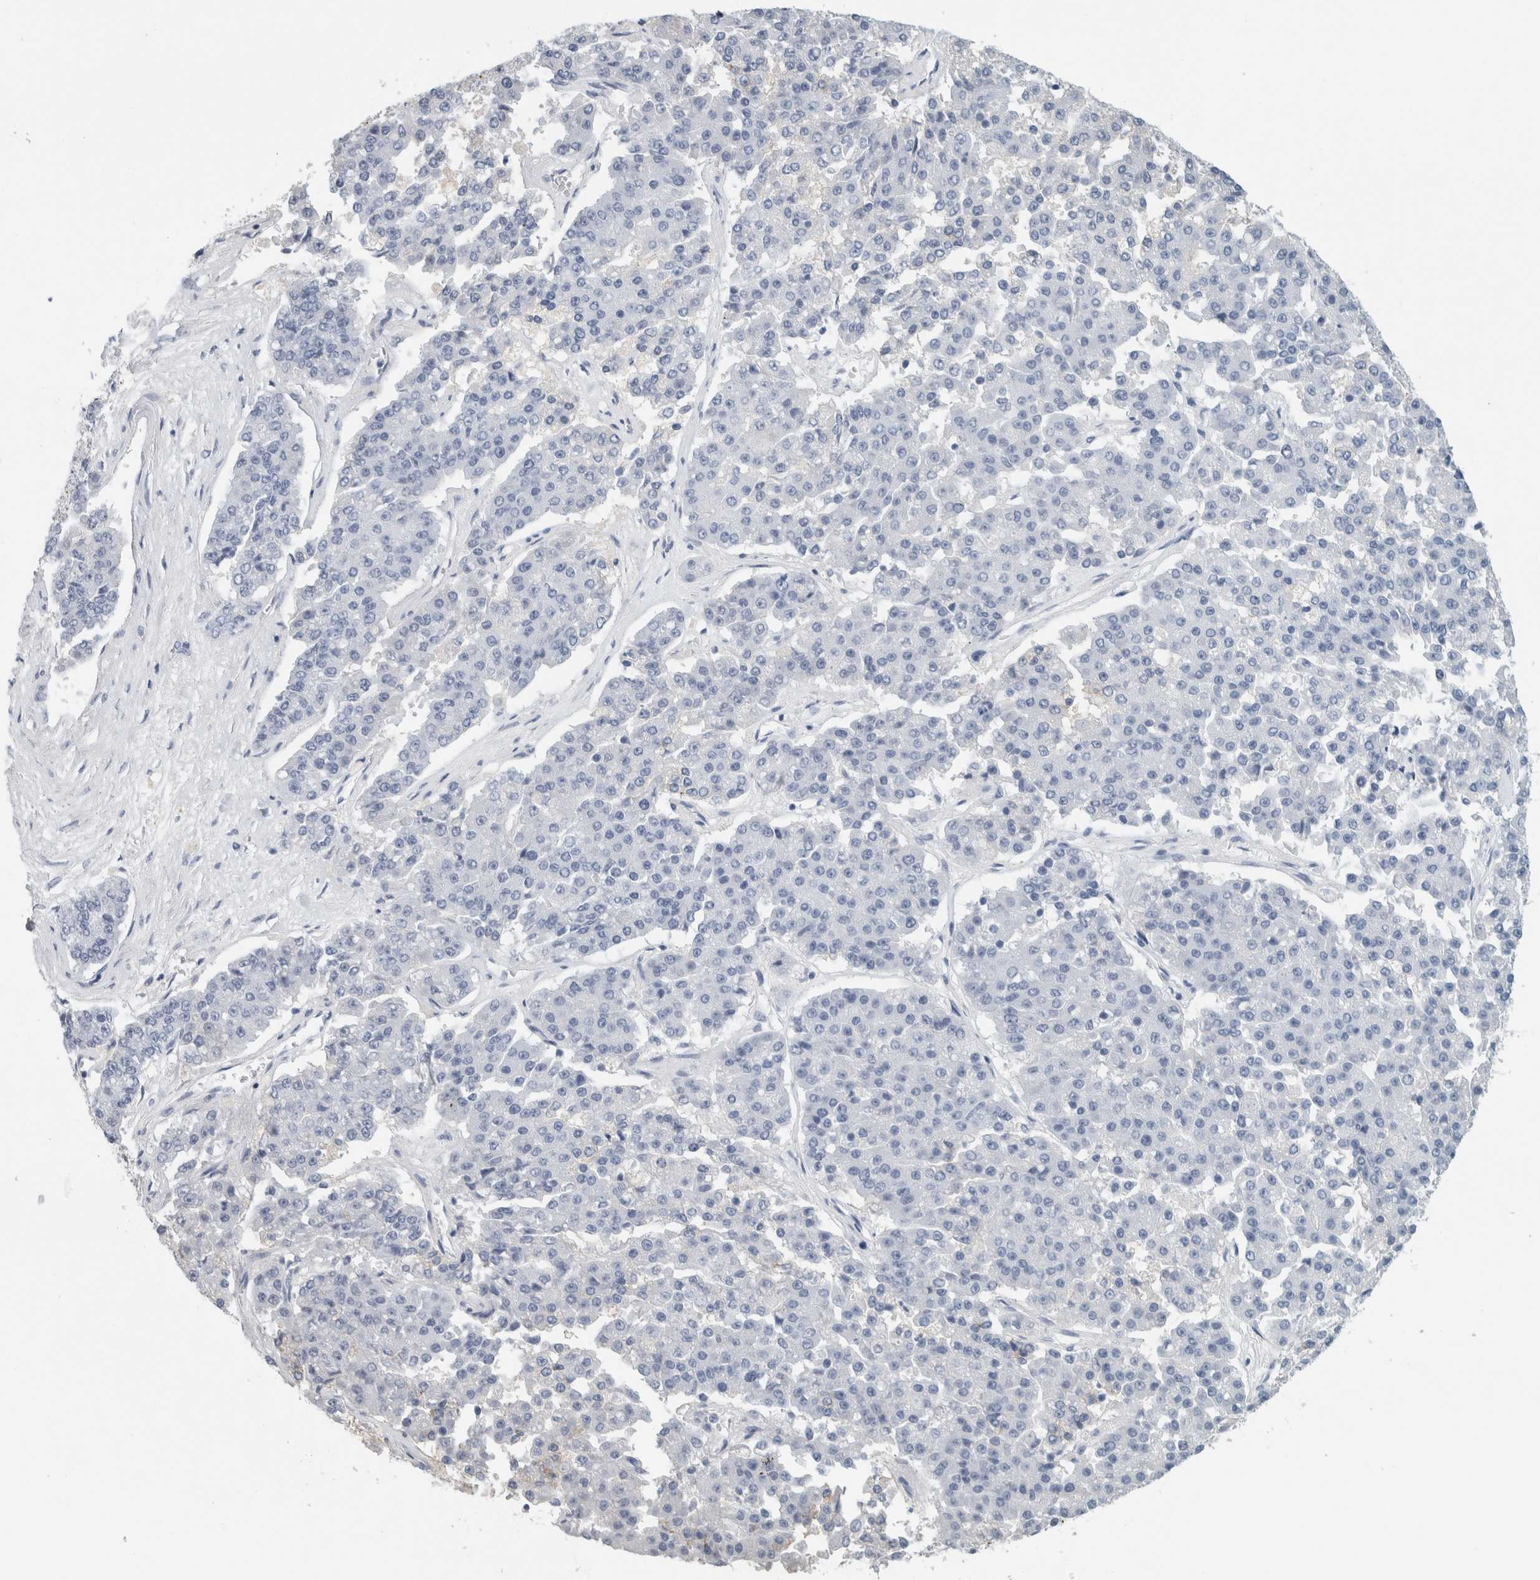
{"staining": {"intensity": "negative", "quantity": "none", "location": "none"}, "tissue": "pancreatic cancer", "cell_type": "Tumor cells", "image_type": "cancer", "snomed": [{"axis": "morphology", "description": "Adenocarcinoma, NOS"}, {"axis": "topography", "description": "Pancreas"}], "caption": "Pancreatic cancer (adenocarcinoma) was stained to show a protein in brown. There is no significant staining in tumor cells.", "gene": "TSPAN8", "patient": {"sex": "male", "age": 50}}